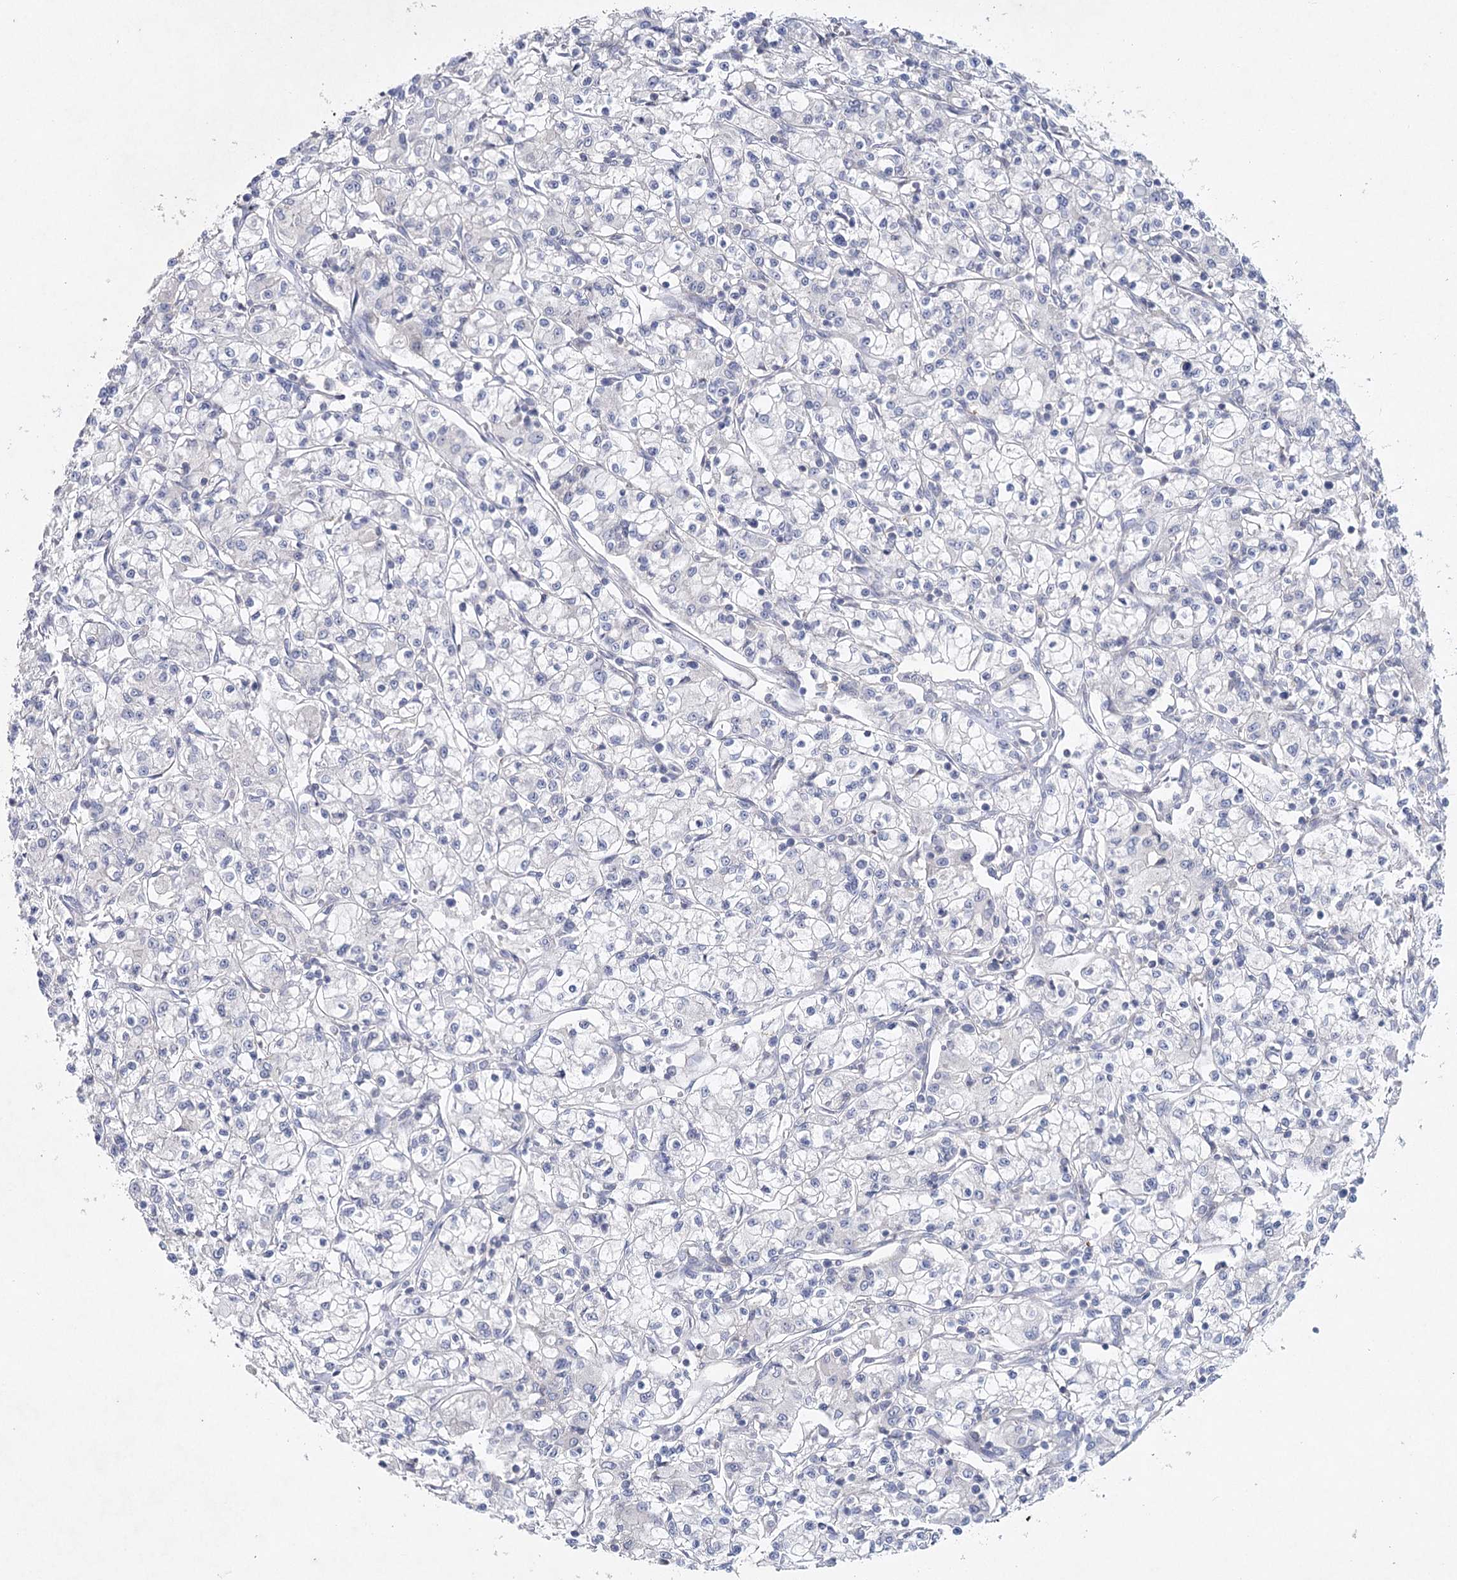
{"staining": {"intensity": "negative", "quantity": "none", "location": "none"}, "tissue": "renal cancer", "cell_type": "Tumor cells", "image_type": "cancer", "snomed": [{"axis": "morphology", "description": "Adenocarcinoma, NOS"}, {"axis": "topography", "description": "Kidney"}], "caption": "Immunohistochemistry photomicrograph of neoplastic tissue: renal adenocarcinoma stained with DAB (3,3'-diaminobenzidine) shows no significant protein staining in tumor cells. (IHC, brightfield microscopy, high magnification).", "gene": "MAP3K13", "patient": {"sex": "female", "age": 59}}